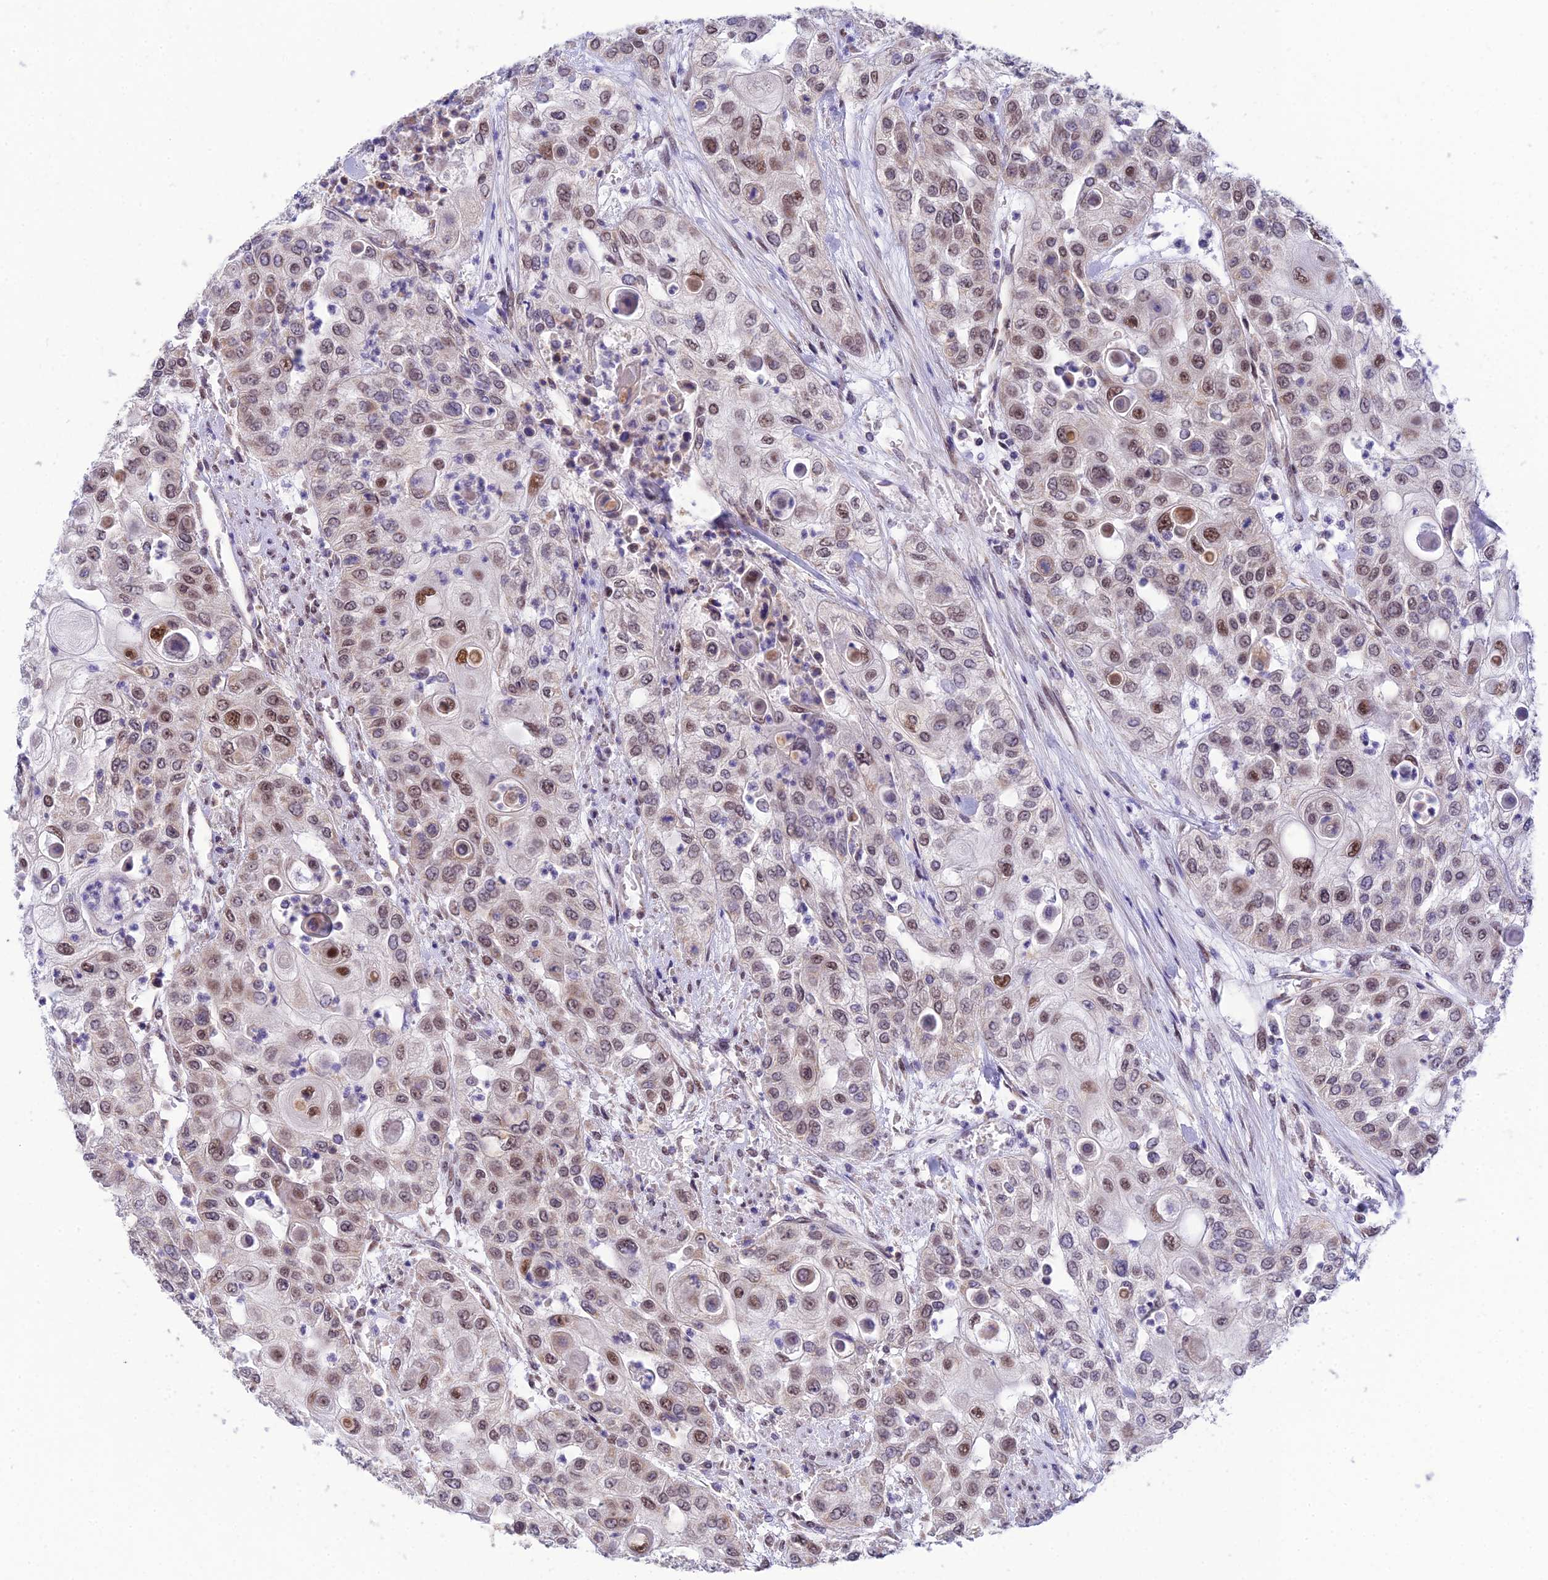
{"staining": {"intensity": "moderate", "quantity": "25%-75%", "location": "nuclear"}, "tissue": "urothelial cancer", "cell_type": "Tumor cells", "image_type": "cancer", "snomed": [{"axis": "morphology", "description": "Urothelial carcinoma, High grade"}, {"axis": "topography", "description": "Urinary bladder"}], "caption": "Protein staining of urothelial cancer tissue displays moderate nuclear expression in approximately 25%-75% of tumor cells.", "gene": "C2orf49", "patient": {"sex": "female", "age": 79}}